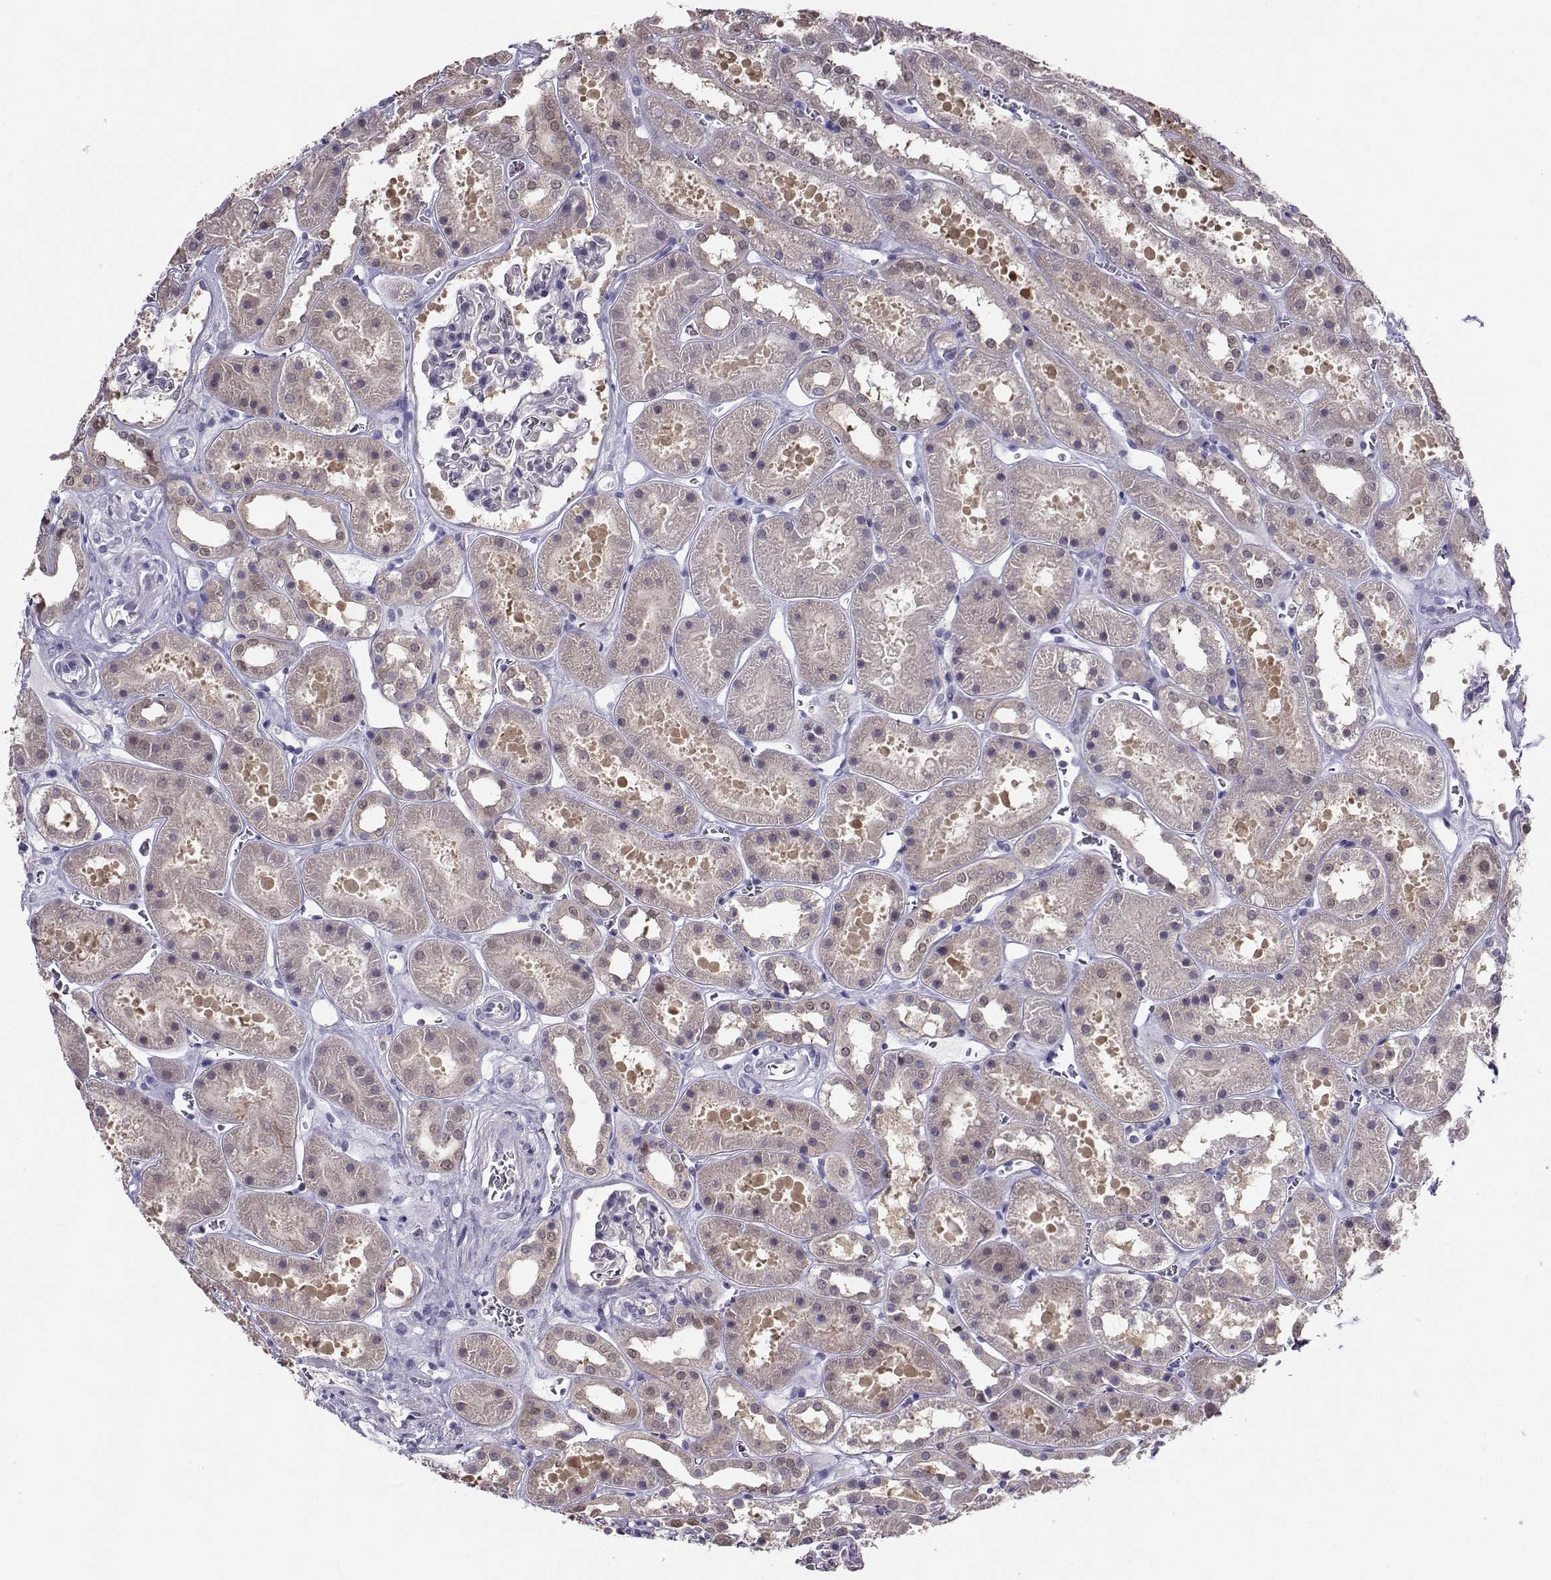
{"staining": {"intensity": "negative", "quantity": "none", "location": "none"}, "tissue": "kidney", "cell_type": "Cells in glomeruli", "image_type": "normal", "snomed": [{"axis": "morphology", "description": "Normal tissue, NOS"}, {"axis": "topography", "description": "Kidney"}], "caption": "High power microscopy histopathology image of an immunohistochemistry (IHC) histopathology image of benign kidney, revealing no significant expression in cells in glomeruli.", "gene": "PGK1", "patient": {"sex": "female", "age": 41}}